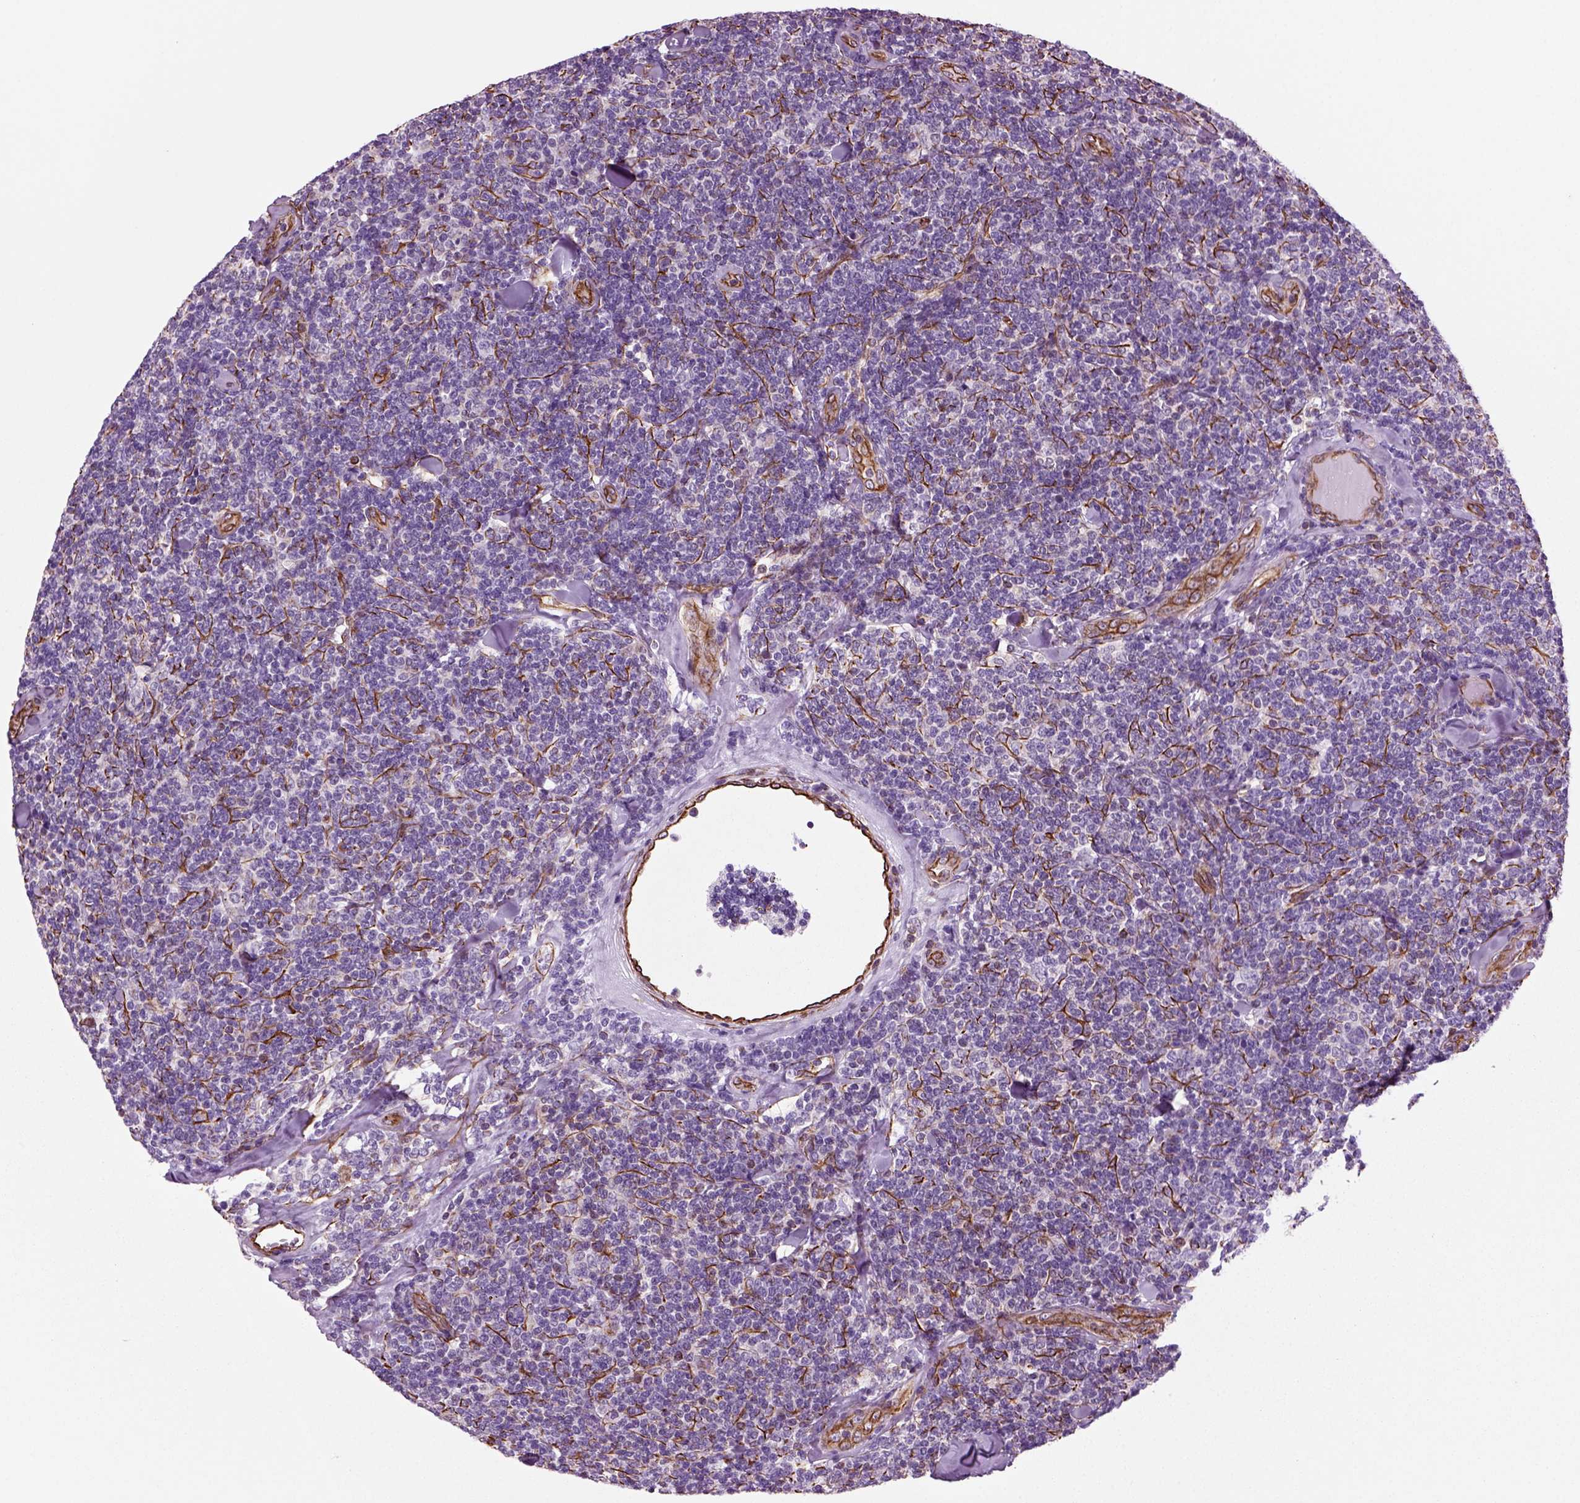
{"staining": {"intensity": "negative", "quantity": "none", "location": "none"}, "tissue": "lymphoma", "cell_type": "Tumor cells", "image_type": "cancer", "snomed": [{"axis": "morphology", "description": "Malignant lymphoma, non-Hodgkin's type, Low grade"}, {"axis": "topography", "description": "Lymph node"}], "caption": "The IHC micrograph has no significant expression in tumor cells of malignant lymphoma, non-Hodgkin's type (low-grade) tissue.", "gene": "ACER3", "patient": {"sex": "female", "age": 56}}